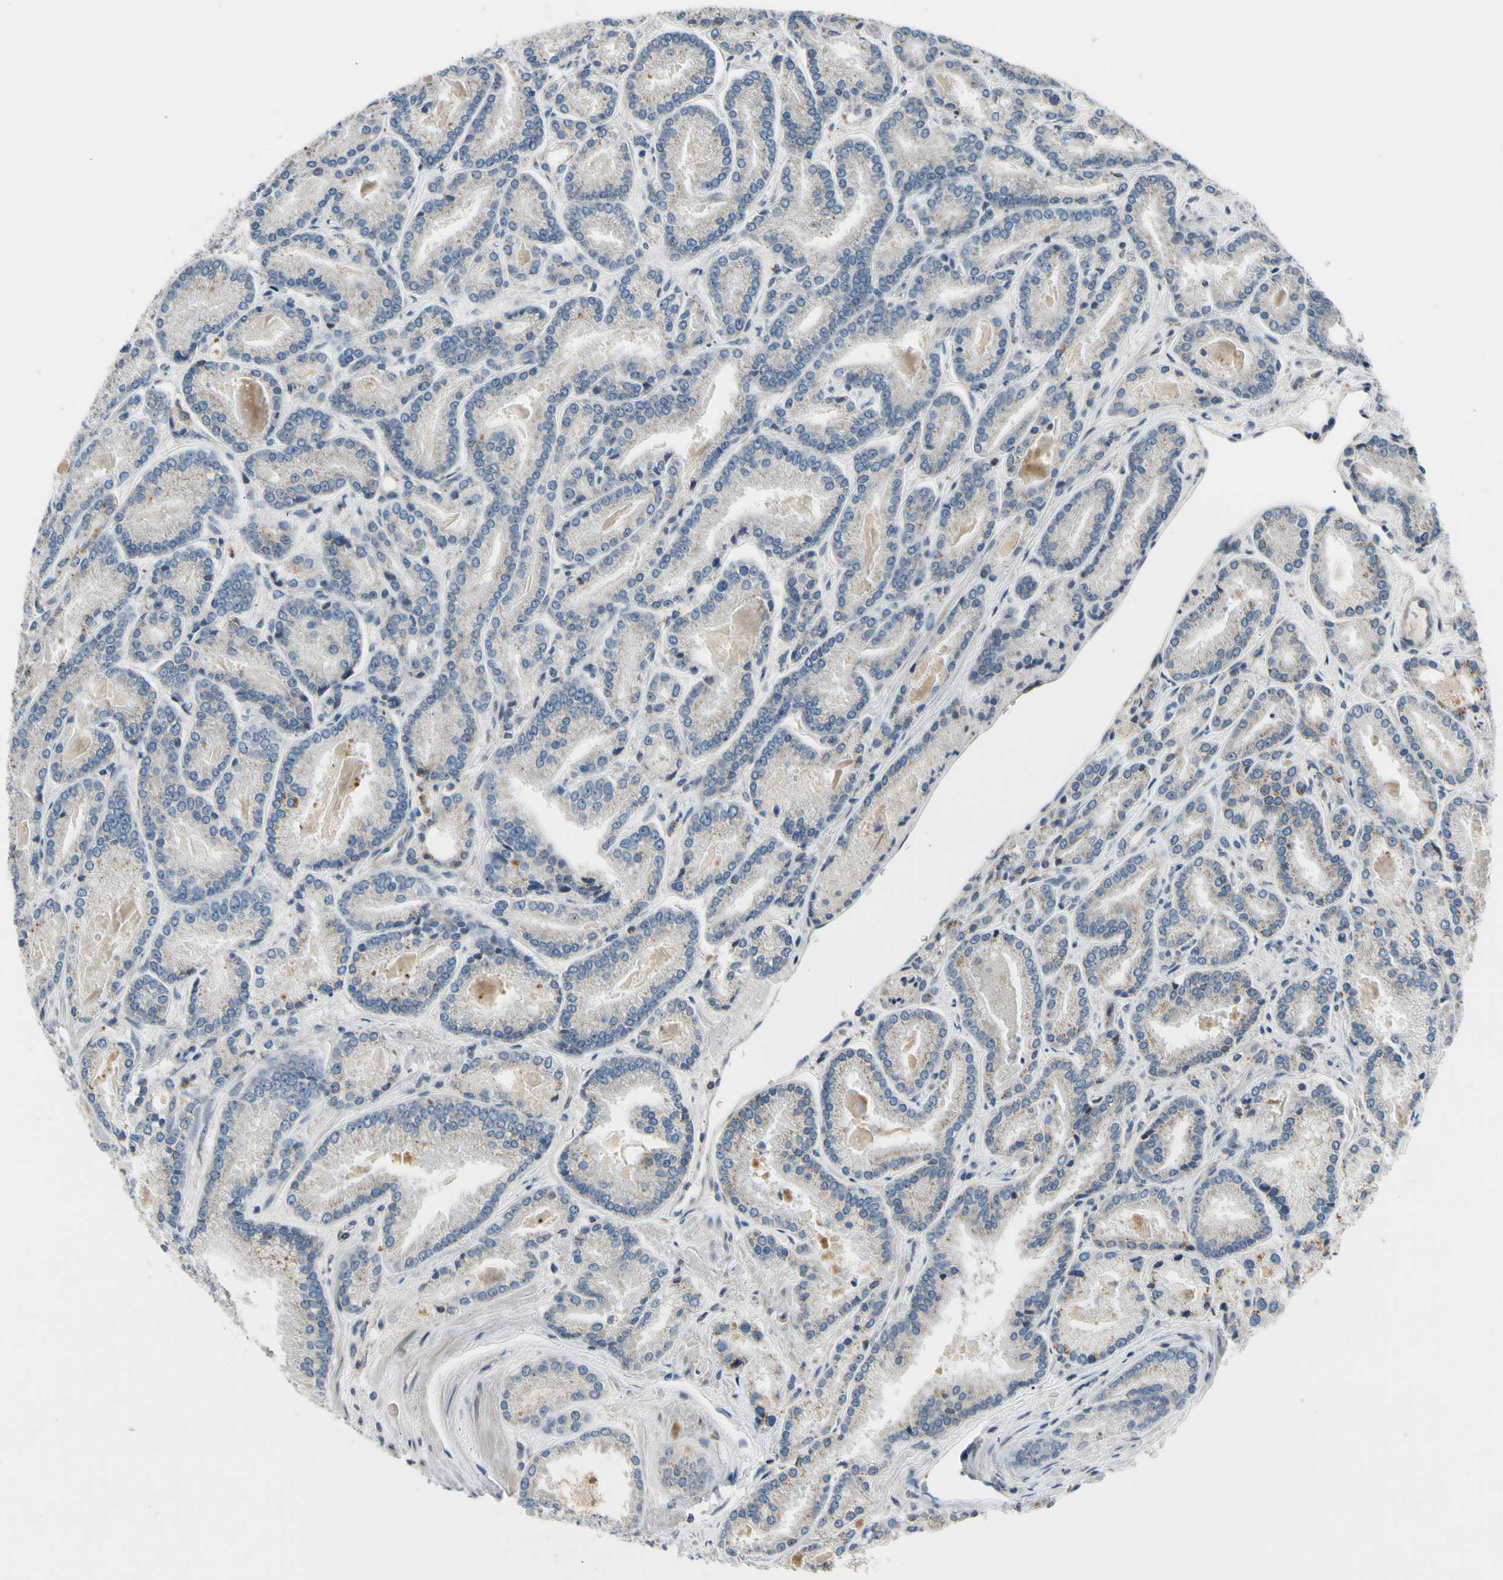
{"staining": {"intensity": "weak", "quantity": ">75%", "location": "cytoplasmic/membranous"}, "tissue": "prostate cancer", "cell_type": "Tumor cells", "image_type": "cancer", "snomed": [{"axis": "morphology", "description": "Adenocarcinoma, Low grade"}, {"axis": "topography", "description": "Prostate"}], "caption": "Prostate cancer was stained to show a protein in brown. There is low levels of weak cytoplasmic/membranous expression in about >75% of tumor cells. (IHC, brightfield microscopy, high magnification).", "gene": "NPHP3", "patient": {"sex": "male", "age": 59}}